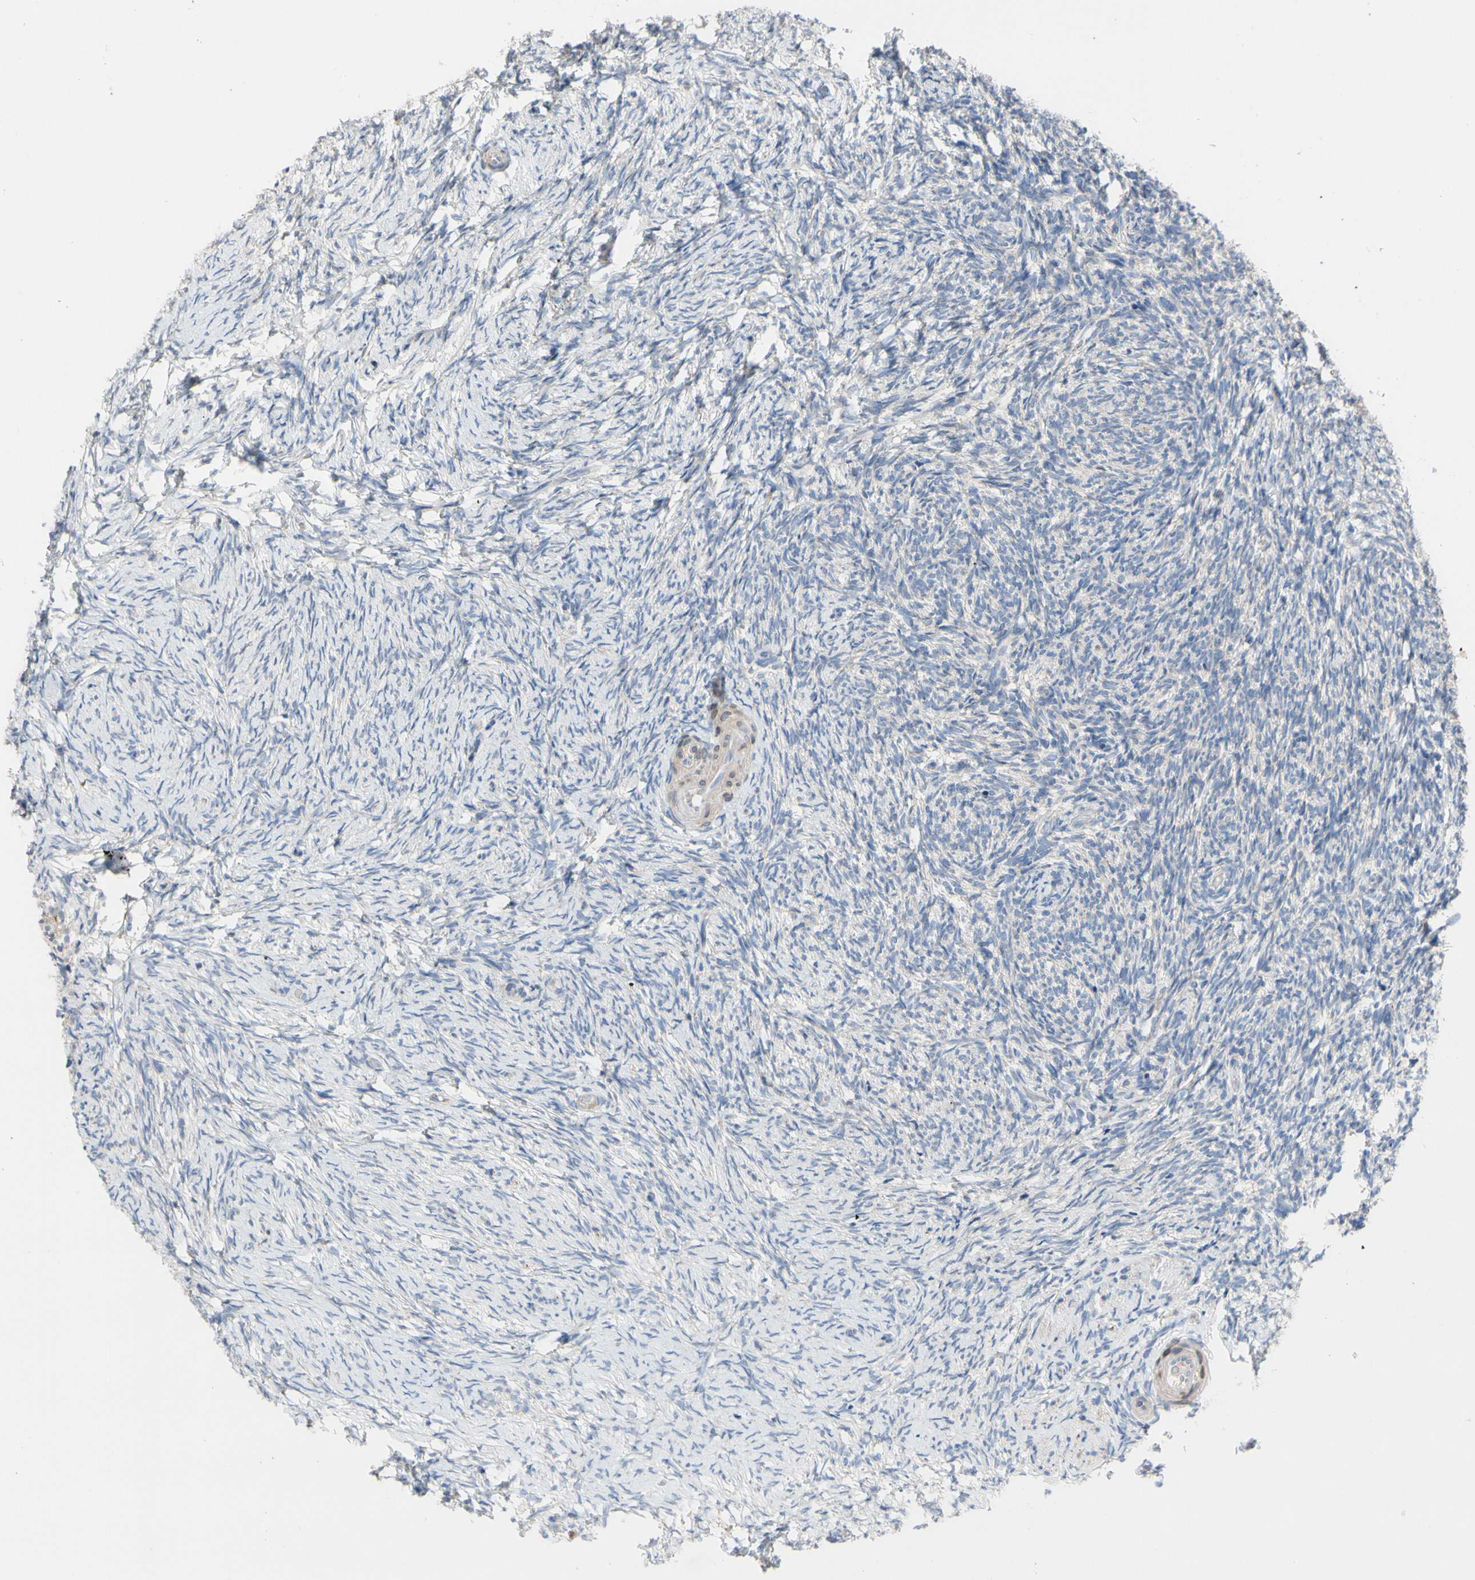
{"staining": {"intensity": "negative", "quantity": "none", "location": "none"}, "tissue": "ovary", "cell_type": "Ovarian stroma cells", "image_type": "normal", "snomed": [{"axis": "morphology", "description": "Normal tissue, NOS"}, {"axis": "topography", "description": "Ovary"}], "caption": "Unremarkable ovary was stained to show a protein in brown. There is no significant expression in ovarian stroma cells. (Brightfield microscopy of DAB IHC at high magnification).", "gene": "TTC14", "patient": {"sex": "female", "age": 60}}